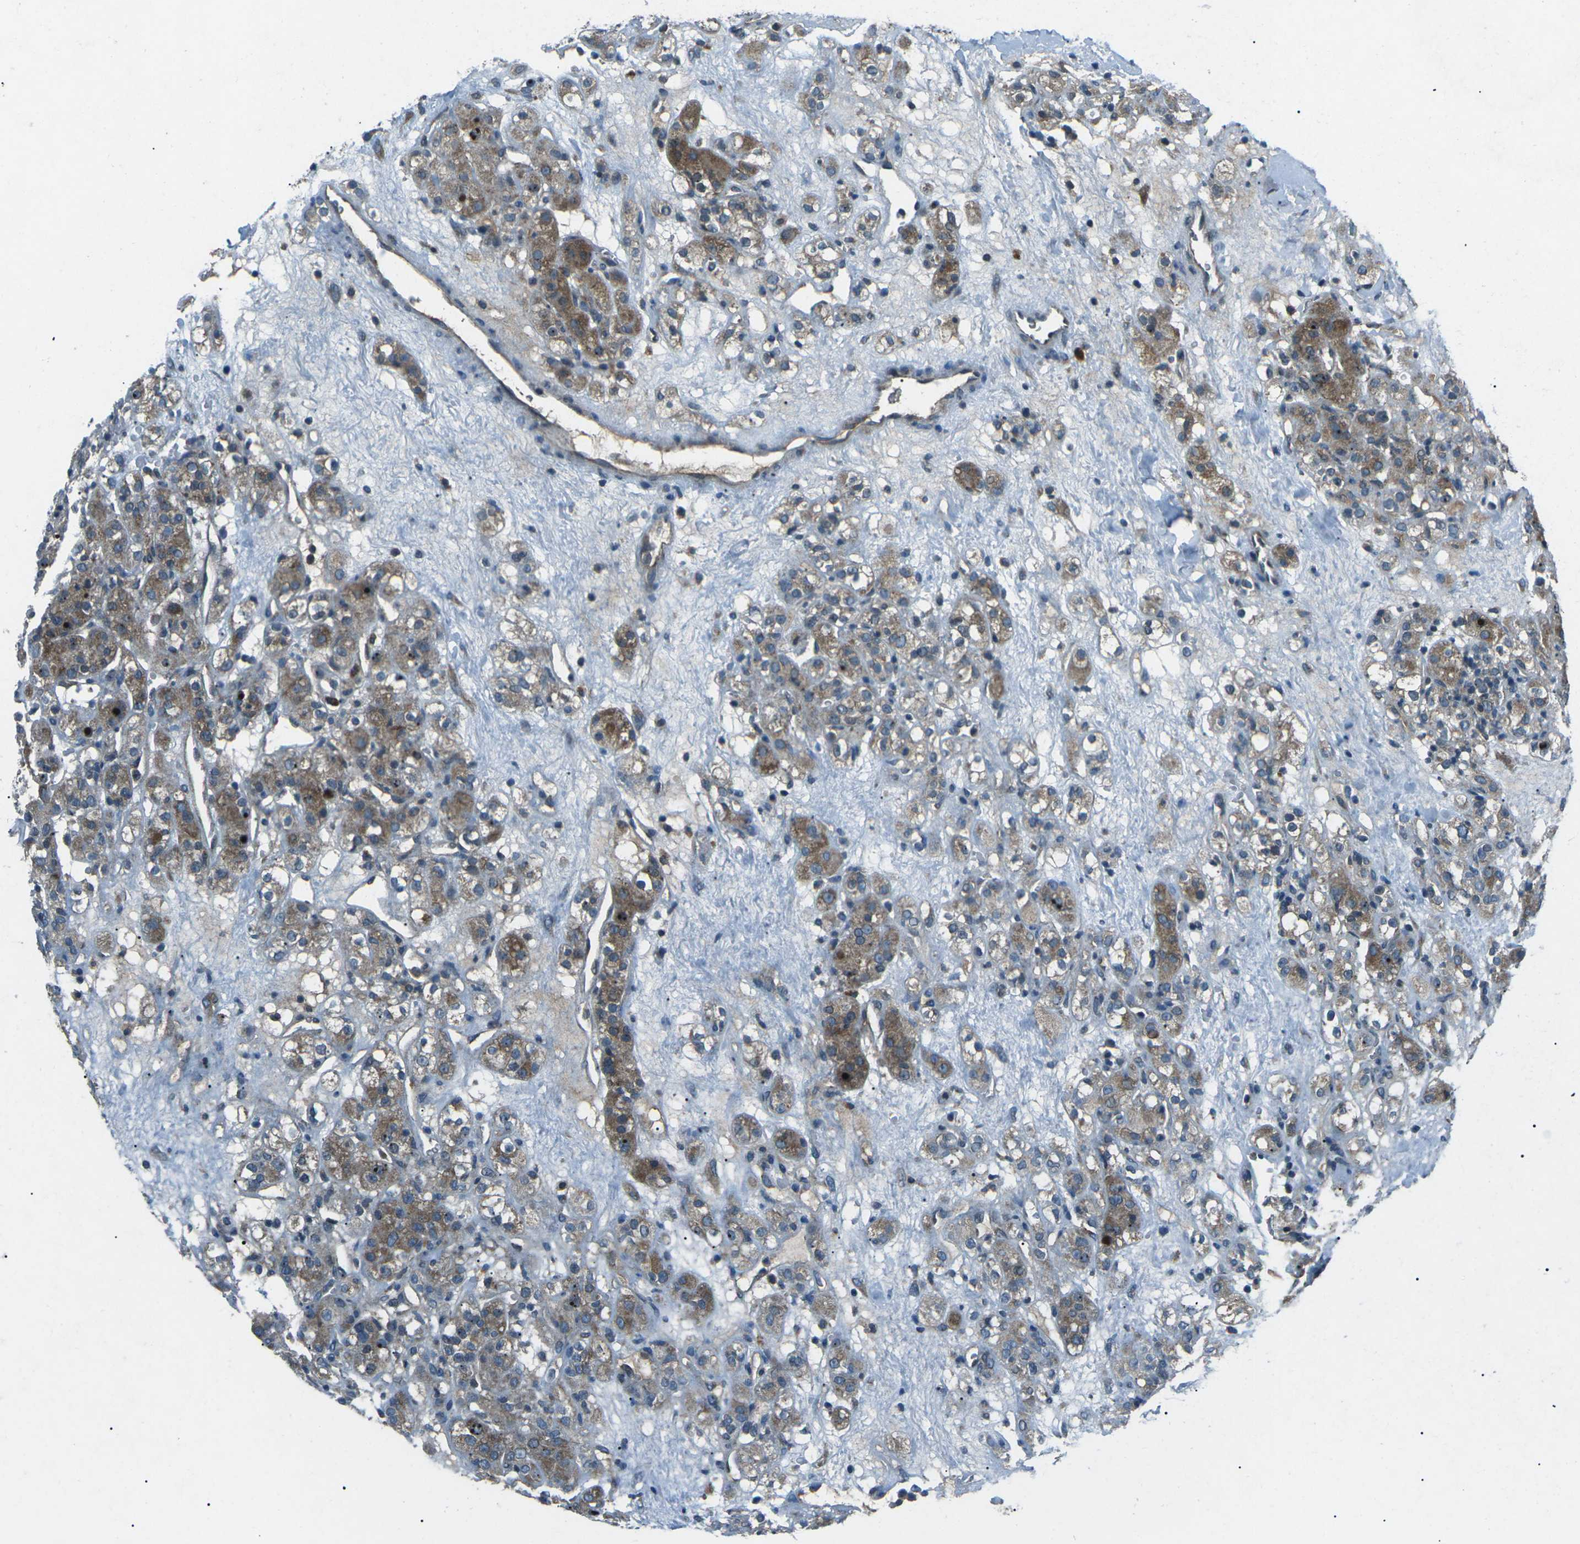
{"staining": {"intensity": "moderate", "quantity": ">75%", "location": "cytoplasmic/membranous"}, "tissue": "renal cancer", "cell_type": "Tumor cells", "image_type": "cancer", "snomed": [{"axis": "morphology", "description": "Normal tissue, NOS"}, {"axis": "morphology", "description": "Adenocarcinoma, NOS"}, {"axis": "topography", "description": "Kidney"}], "caption": "Brown immunohistochemical staining in human adenocarcinoma (renal) shows moderate cytoplasmic/membranous staining in about >75% of tumor cells. Nuclei are stained in blue.", "gene": "CDK16", "patient": {"sex": "male", "age": 61}}